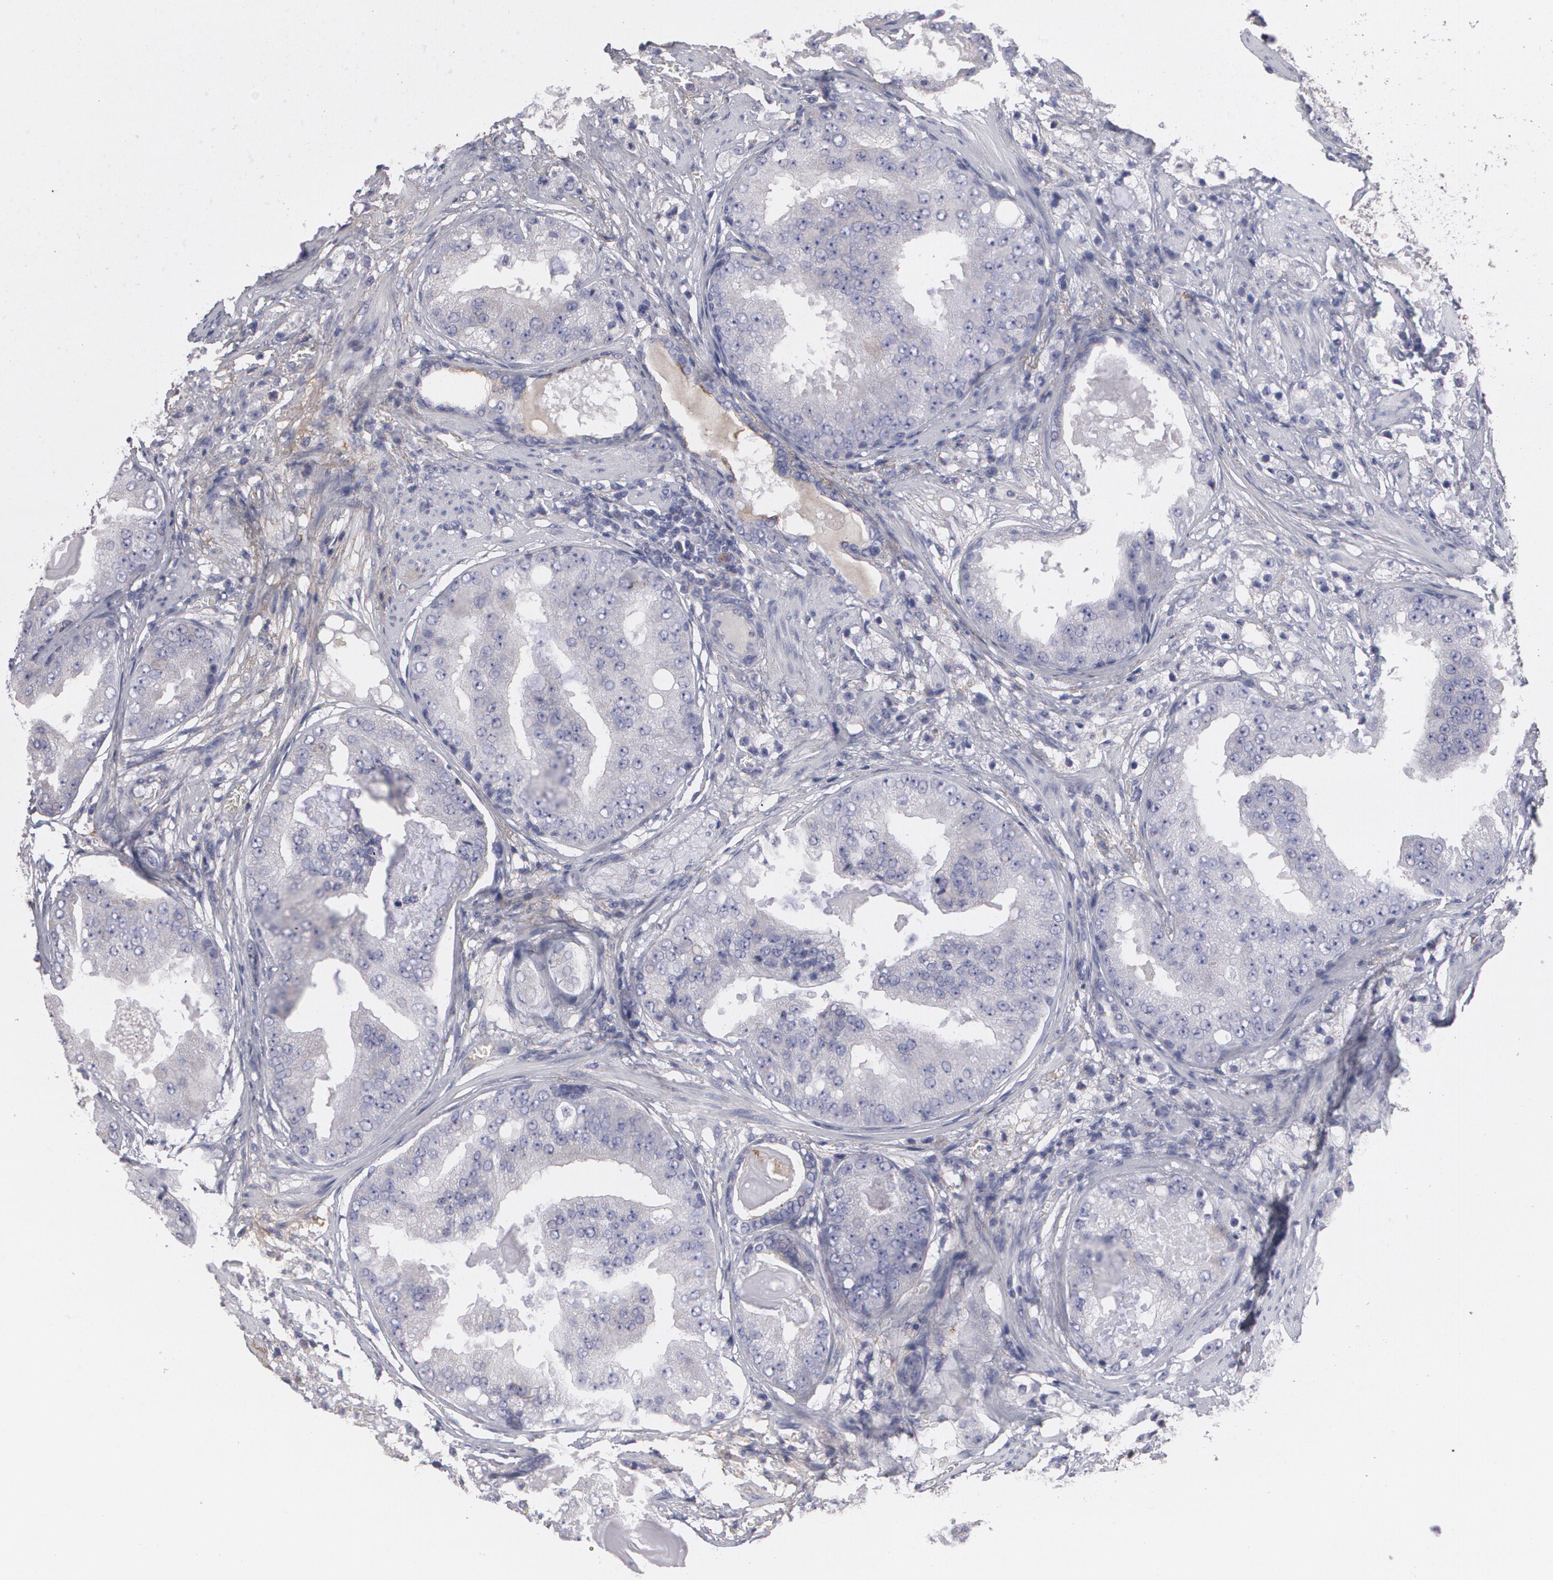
{"staining": {"intensity": "negative", "quantity": "none", "location": "none"}, "tissue": "prostate cancer", "cell_type": "Tumor cells", "image_type": "cancer", "snomed": [{"axis": "morphology", "description": "Adenocarcinoma, High grade"}, {"axis": "topography", "description": "Prostate"}], "caption": "Immunohistochemical staining of prostate cancer (high-grade adenocarcinoma) exhibits no significant staining in tumor cells.", "gene": "FBLN1", "patient": {"sex": "male", "age": 68}}